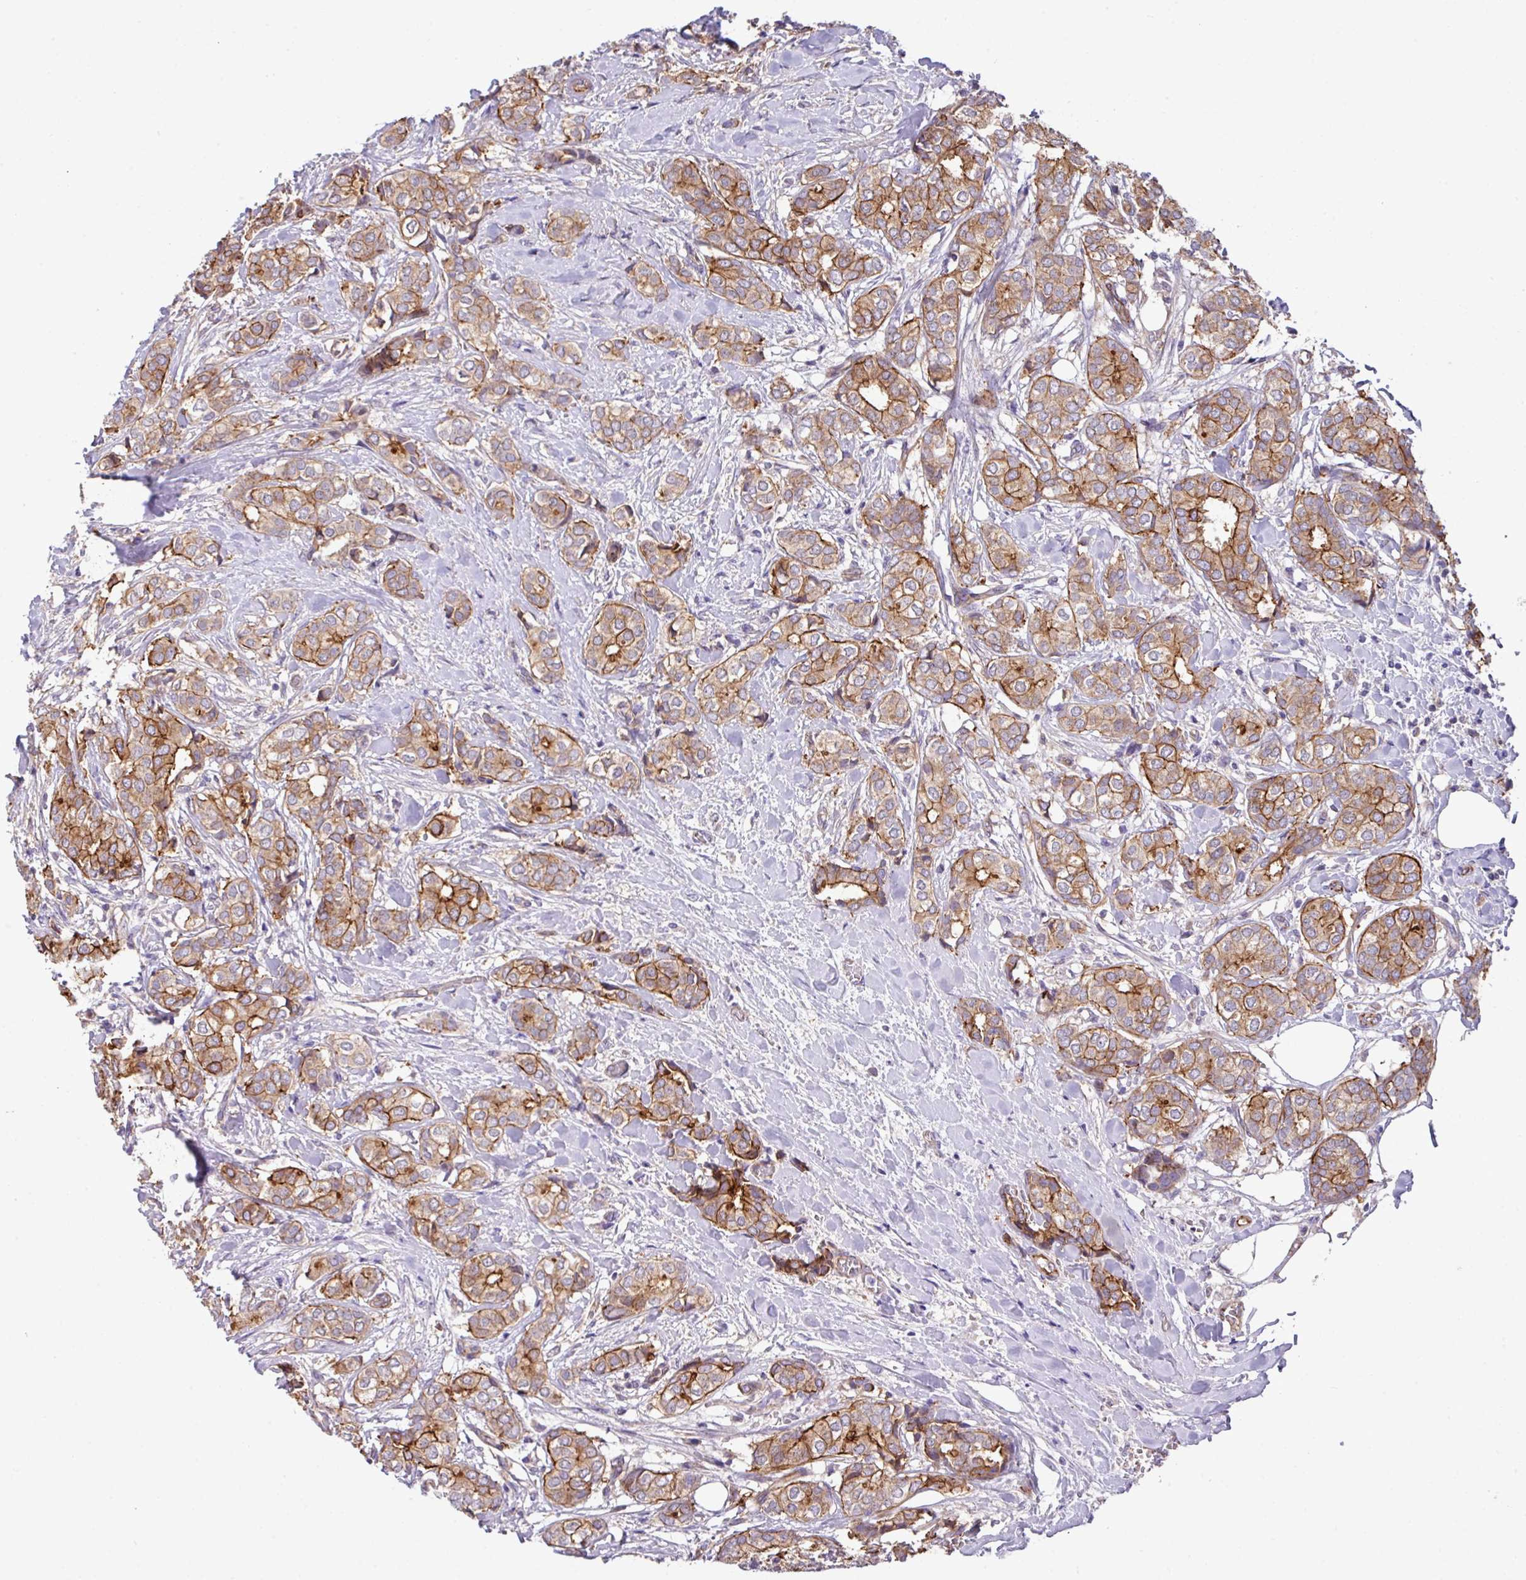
{"staining": {"intensity": "moderate", "quantity": ">75%", "location": "cytoplasmic/membranous"}, "tissue": "breast cancer", "cell_type": "Tumor cells", "image_type": "cancer", "snomed": [{"axis": "morphology", "description": "Duct carcinoma"}, {"axis": "topography", "description": "Breast"}], "caption": "Invasive ductal carcinoma (breast) stained with IHC reveals moderate cytoplasmic/membranous staining in about >75% of tumor cells.", "gene": "LRRC53", "patient": {"sex": "female", "age": 73}}